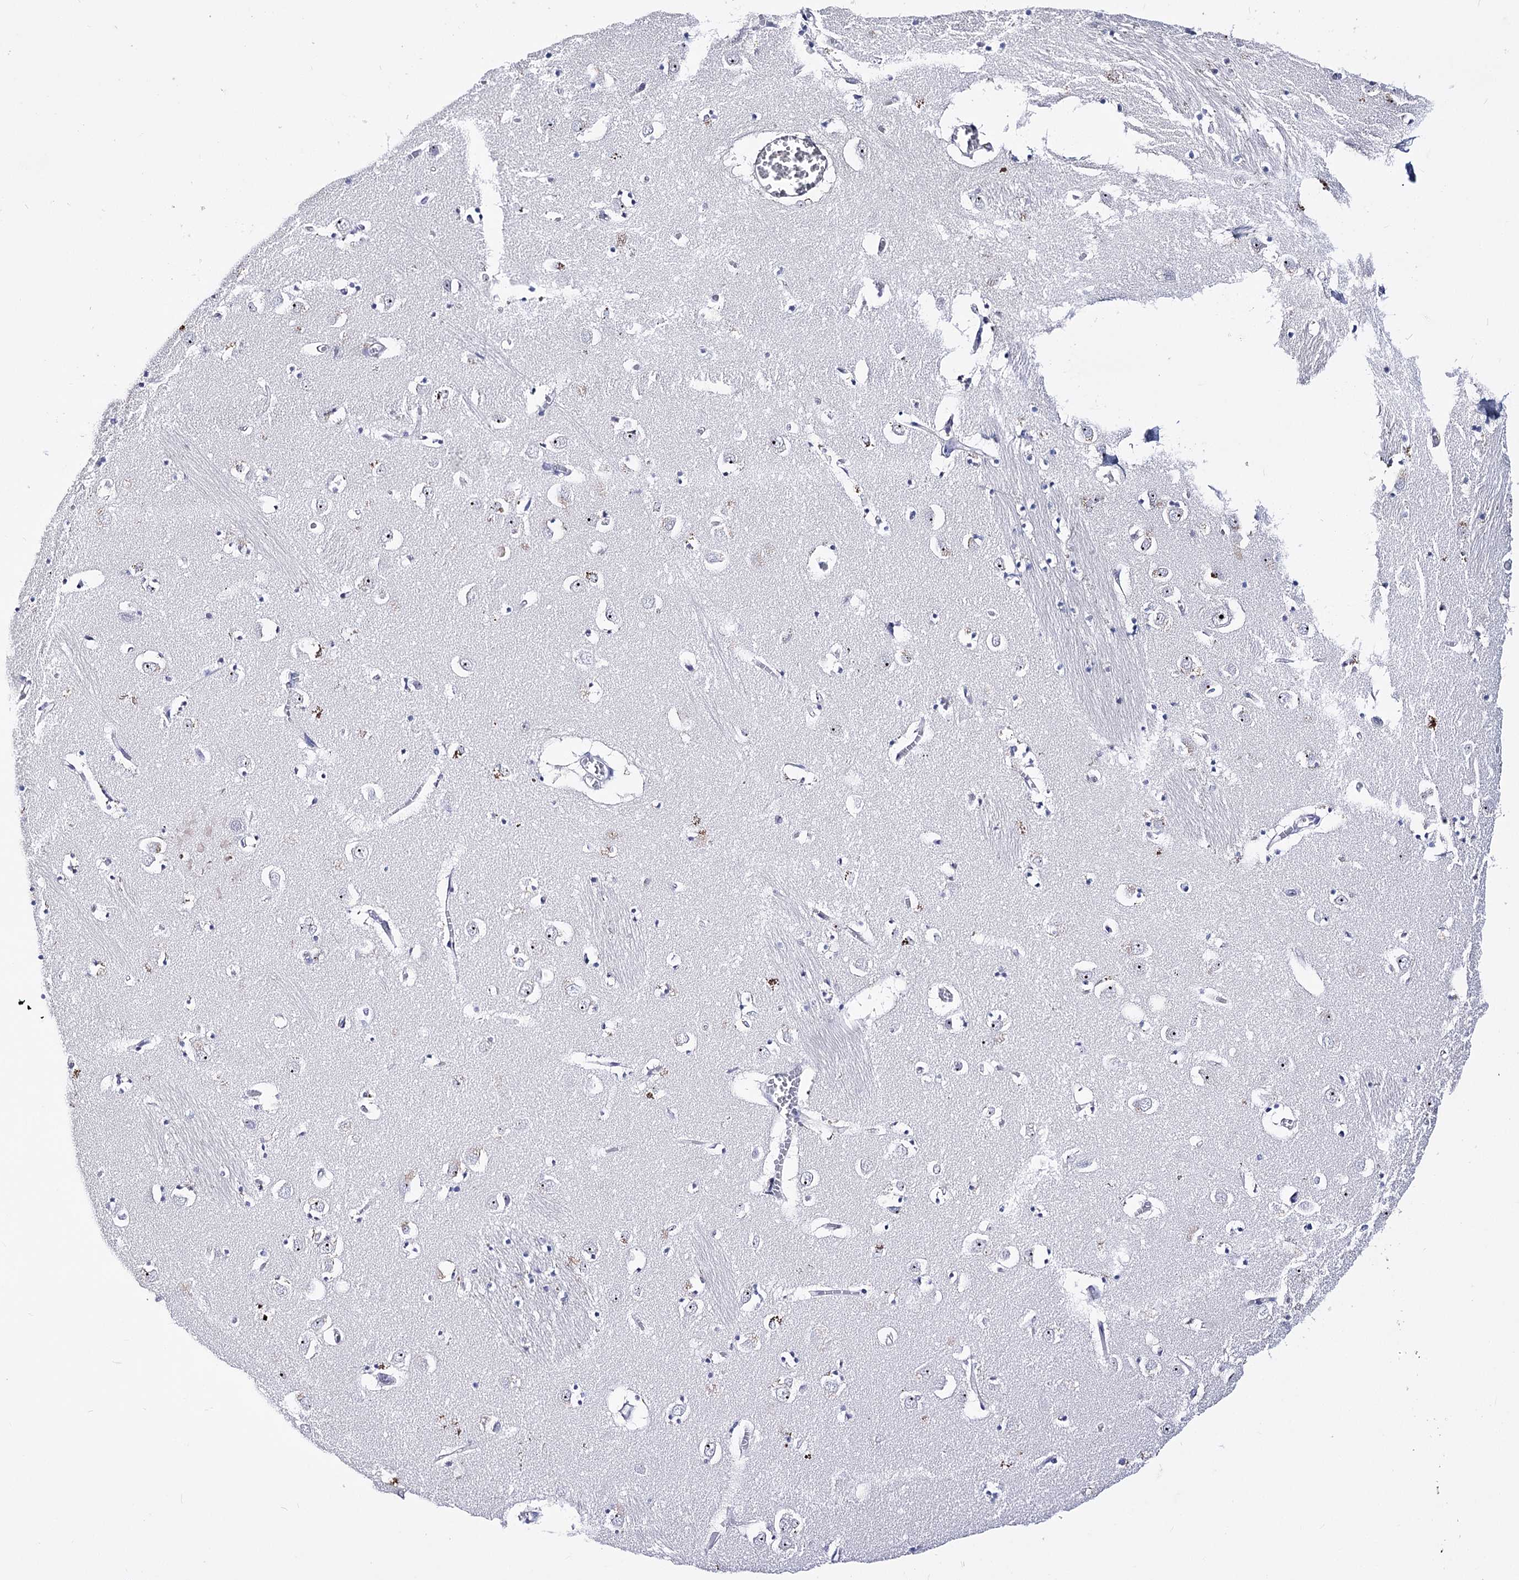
{"staining": {"intensity": "negative", "quantity": "none", "location": "none"}, "tissue": "caudate", "cell_type": "Glial cells", "image_type": "normal", "snomed": [{"axis": "morphology", "description": "Normal tissue, NOS"}, {"axis": "topography", "description": "Lateral ventricle wall"}], "caption": "IHC of unremarkable human caudate shows no staining in glial cells.", "gene": "PCGF5", "patient": {"sex": "male", "age": 70}}